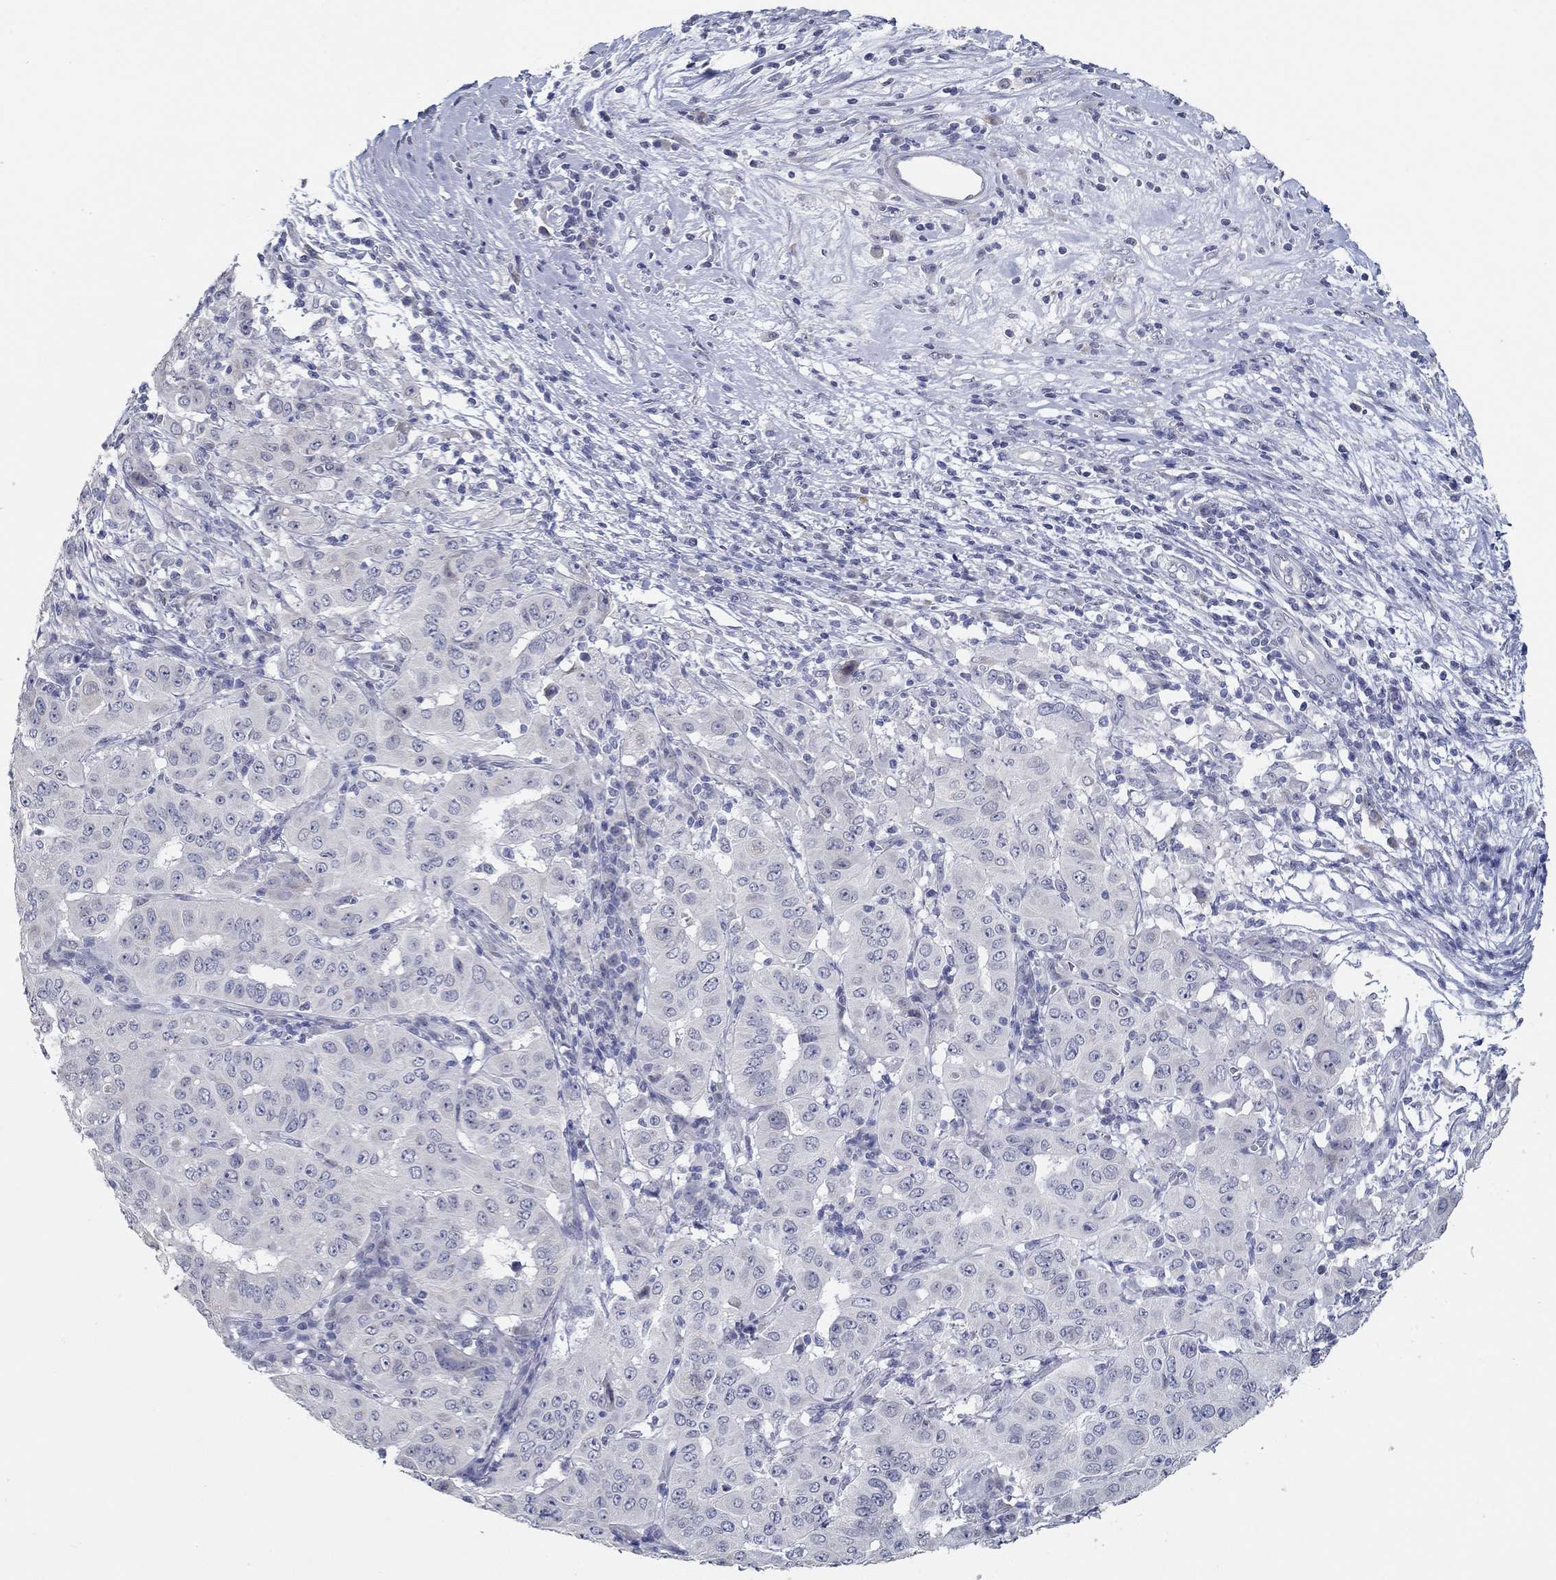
{"staining": {"intensity": "negative", "quantity": "none", "location": "none"}, "tissue": "pancreatic cancer", "cell_type": "Tumor cells", "image_type": "cancer", "snomed": [{"axis": "morphology", "description": "Adenocarcinoma, NOS"}, {"axis": "topography", "description": "Pancreas"}], "caption": "An immunohistochemistry histopathology image of pancreatic cancer is shown. There is no staining in tumor cells of pancreatic cancer.", "gene": "NUP155", "patient": {"sex": "male", "age": 63}}